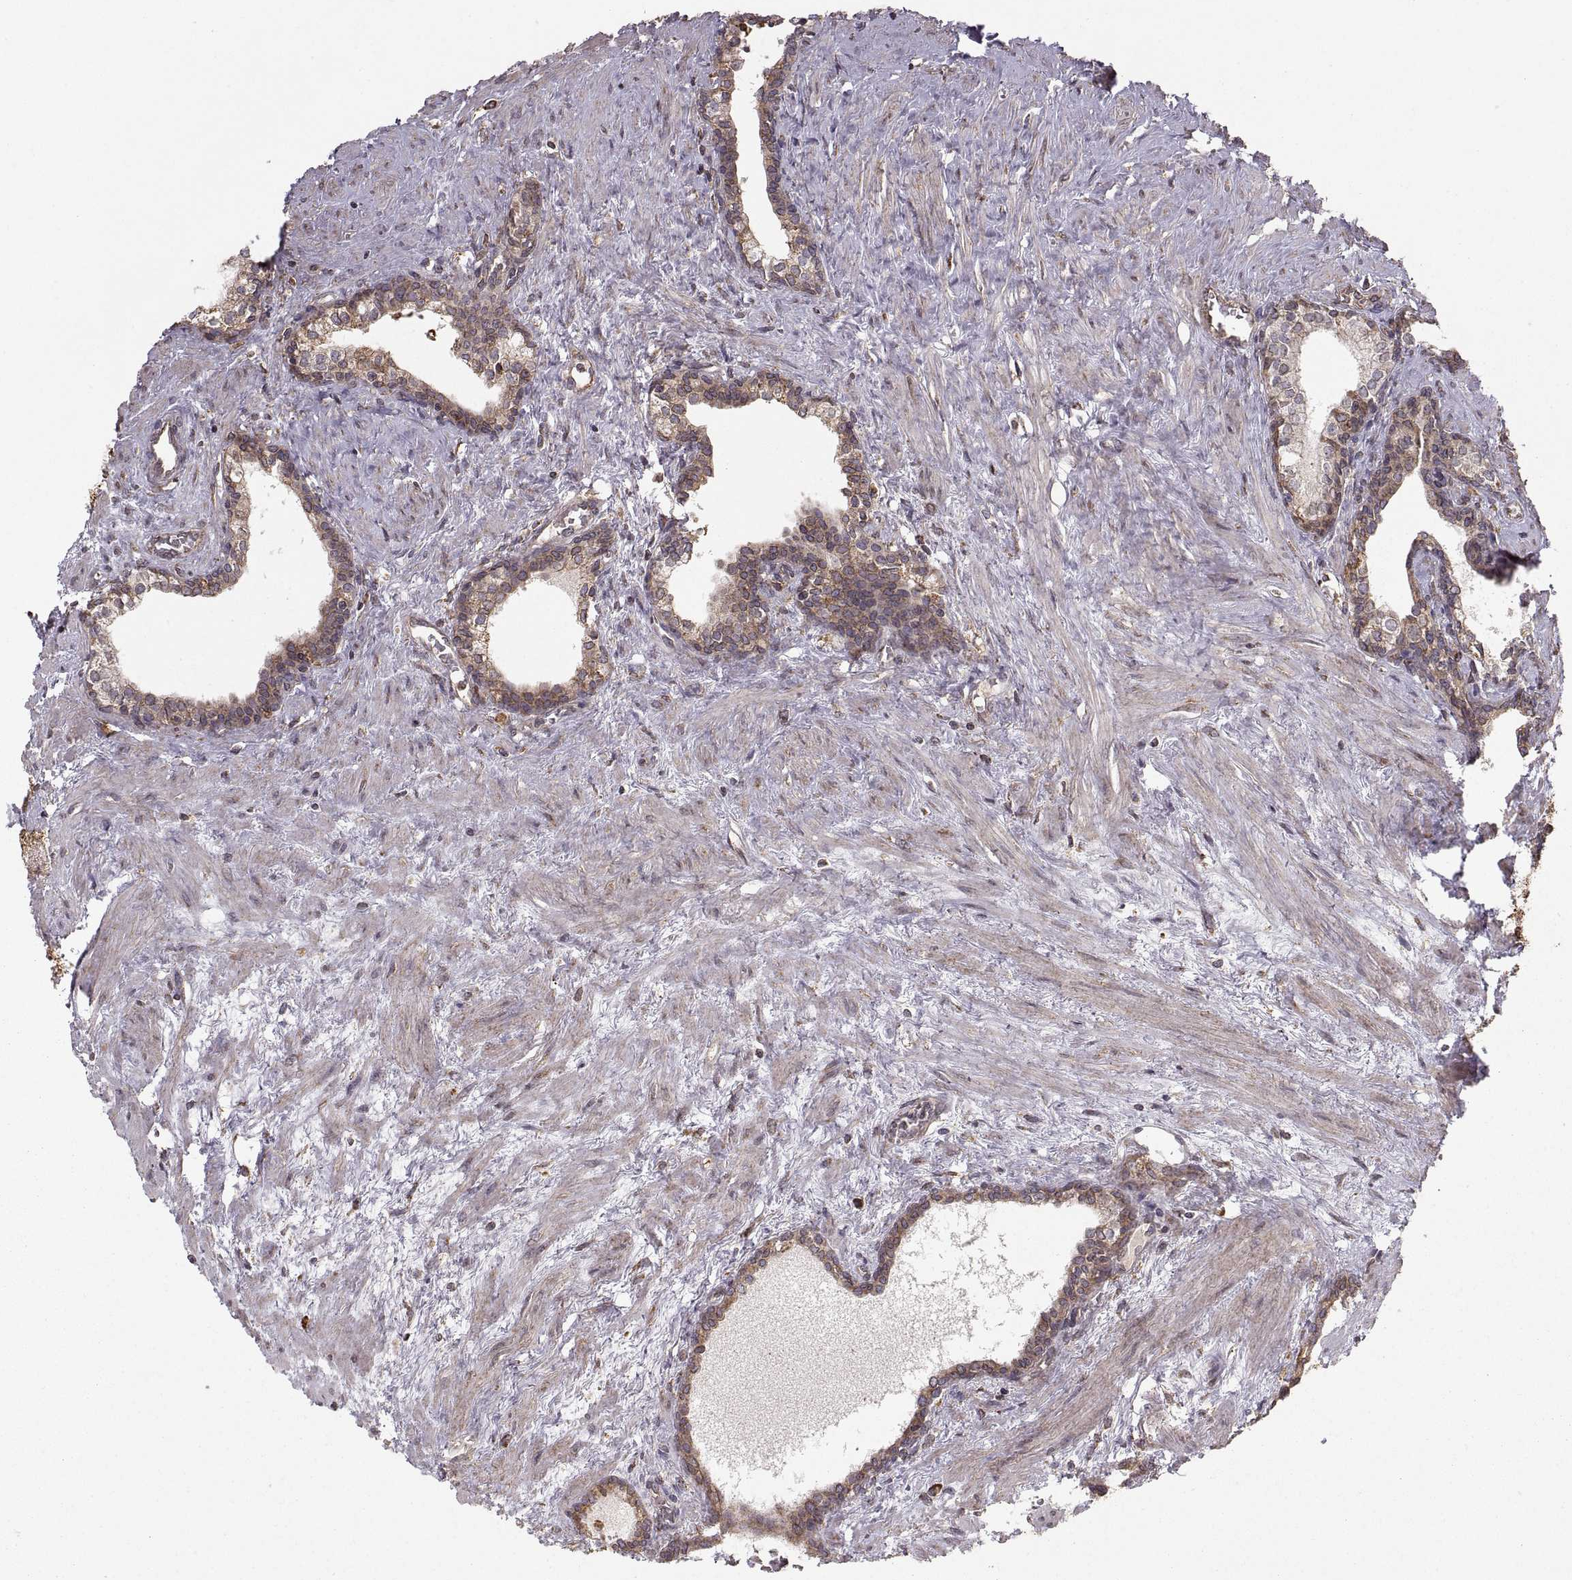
{"staining": {"intensity": "weak", "quantity": "25%-75%", "location": "cytoplasmic/membranous"}, "tissue": "prostate cancer", "cell_type": "Tumor cells", "image_type": "cancer", "snomed": [{"axis": "morphology", "description": "Adenocarcinoma, NOS"}, {"axis": "morphology", "description": "Adenocarcinoma, High grade"}, {"axis": "topography", "description": "Prostate"}], "caption": "Adenocarcinoma (prostate) was stained to show a protein in brown. There is low levels of weak cytoplasmic/membranous positivity in about 25%-75% of tumor cells.", "gene": "PDIA3", "patient": {"sex": "male", "age": 61}}